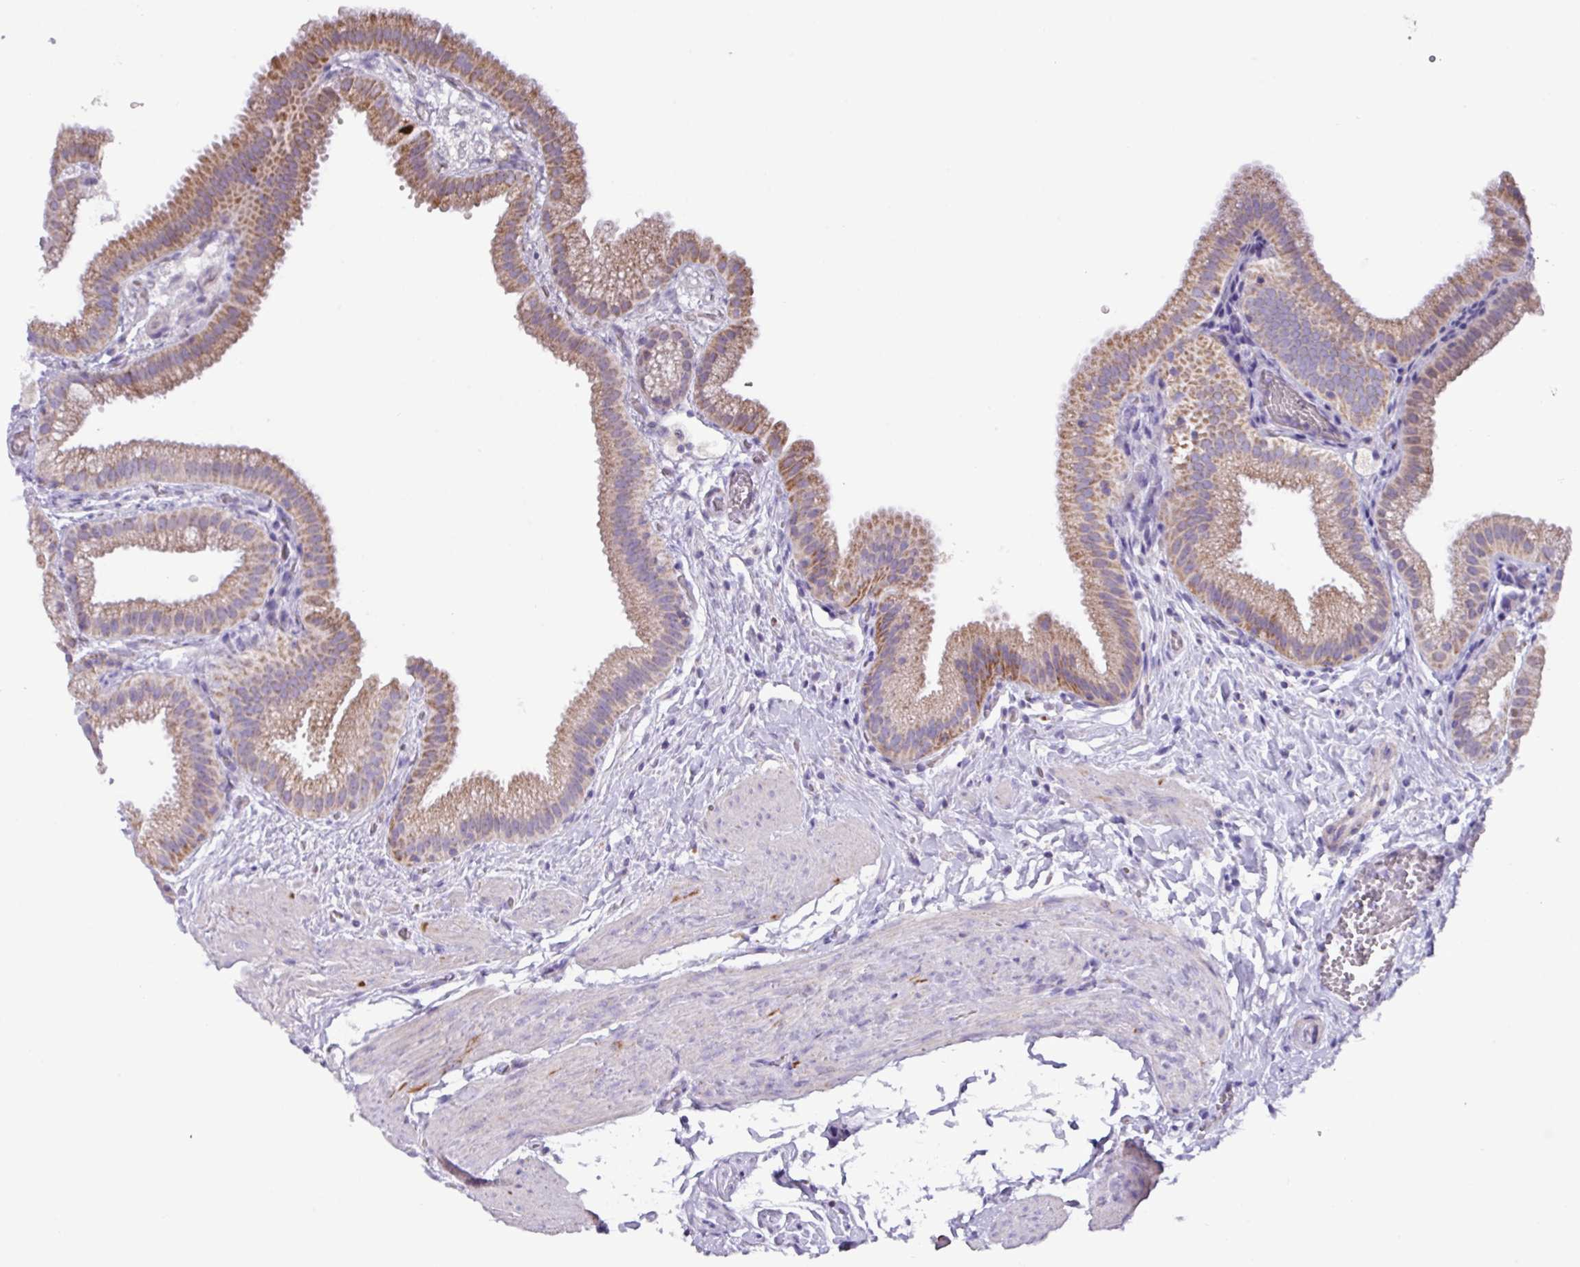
{"staining": {"intensity": "moderate", "quantity": ">75%", "location": "cytoplasmic/membranous"}, "tissue": "gallbladder", "cell_type": "Glandular cells", "image_type": "normal", "snomed": [{"axis": "morphology", "description": "Normal tissue, NOS"}, {"axis": "topography", "description": "Gallbladder"}], "caption": "IHC of normal human gallbladder shows medium levels of moderate cytoplasmic/membranous expression in about >75% of glandular cells.", "gene": "MT", "patient": {"sex": "female", "age": 63}}